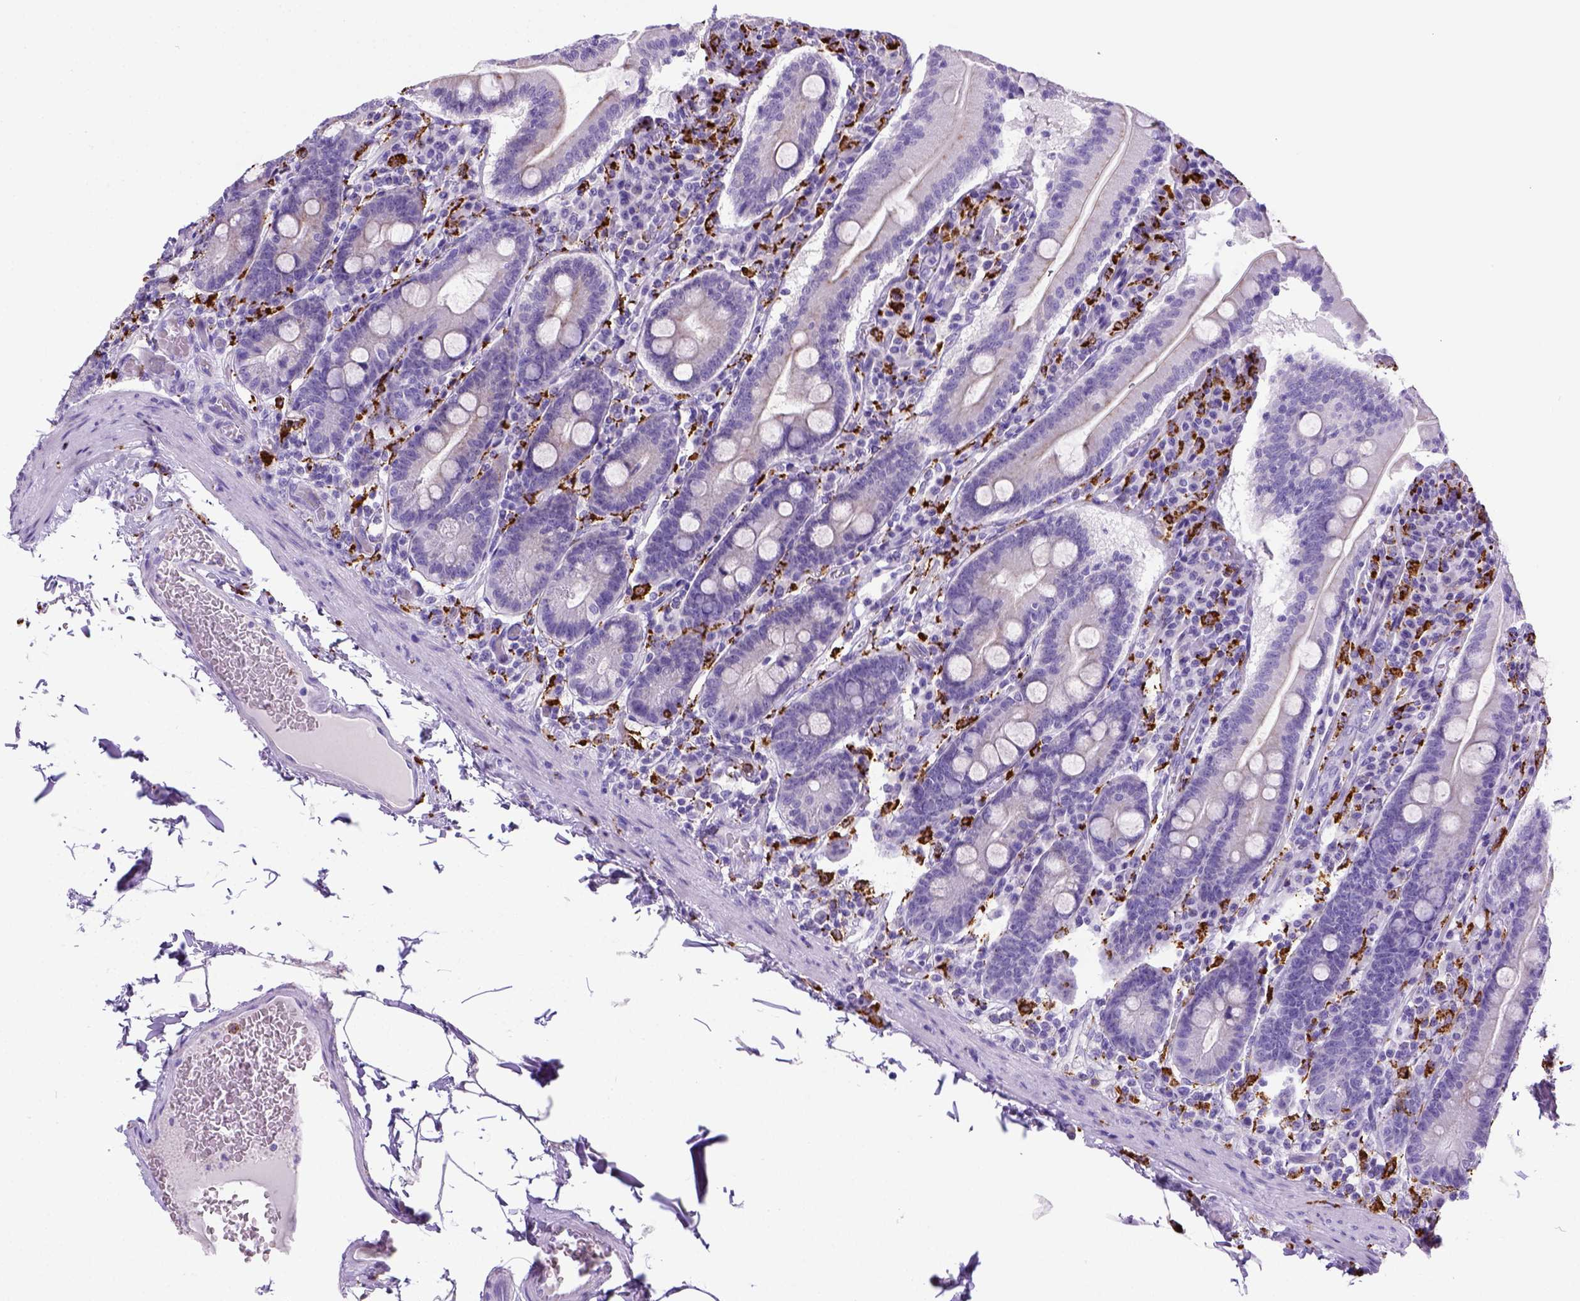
{"staining": {"intensity": "negative", "quantity": "none", "location": "none"}, "tissue": "small intestine", "cell_type": "Glandular cells", "image_type": "normal", "snomed": [{"axis": "morphology", "description": "Normal tissue, NOS"}, {"axis": "topography", "description": "Small intestine"}], "caption": "Image shows no significant protein expression in glandular cells of benign small intestine. Nuclei are stained in blue.", "gene": "CD68", "patient": {"sex": "male", "age": 37}}